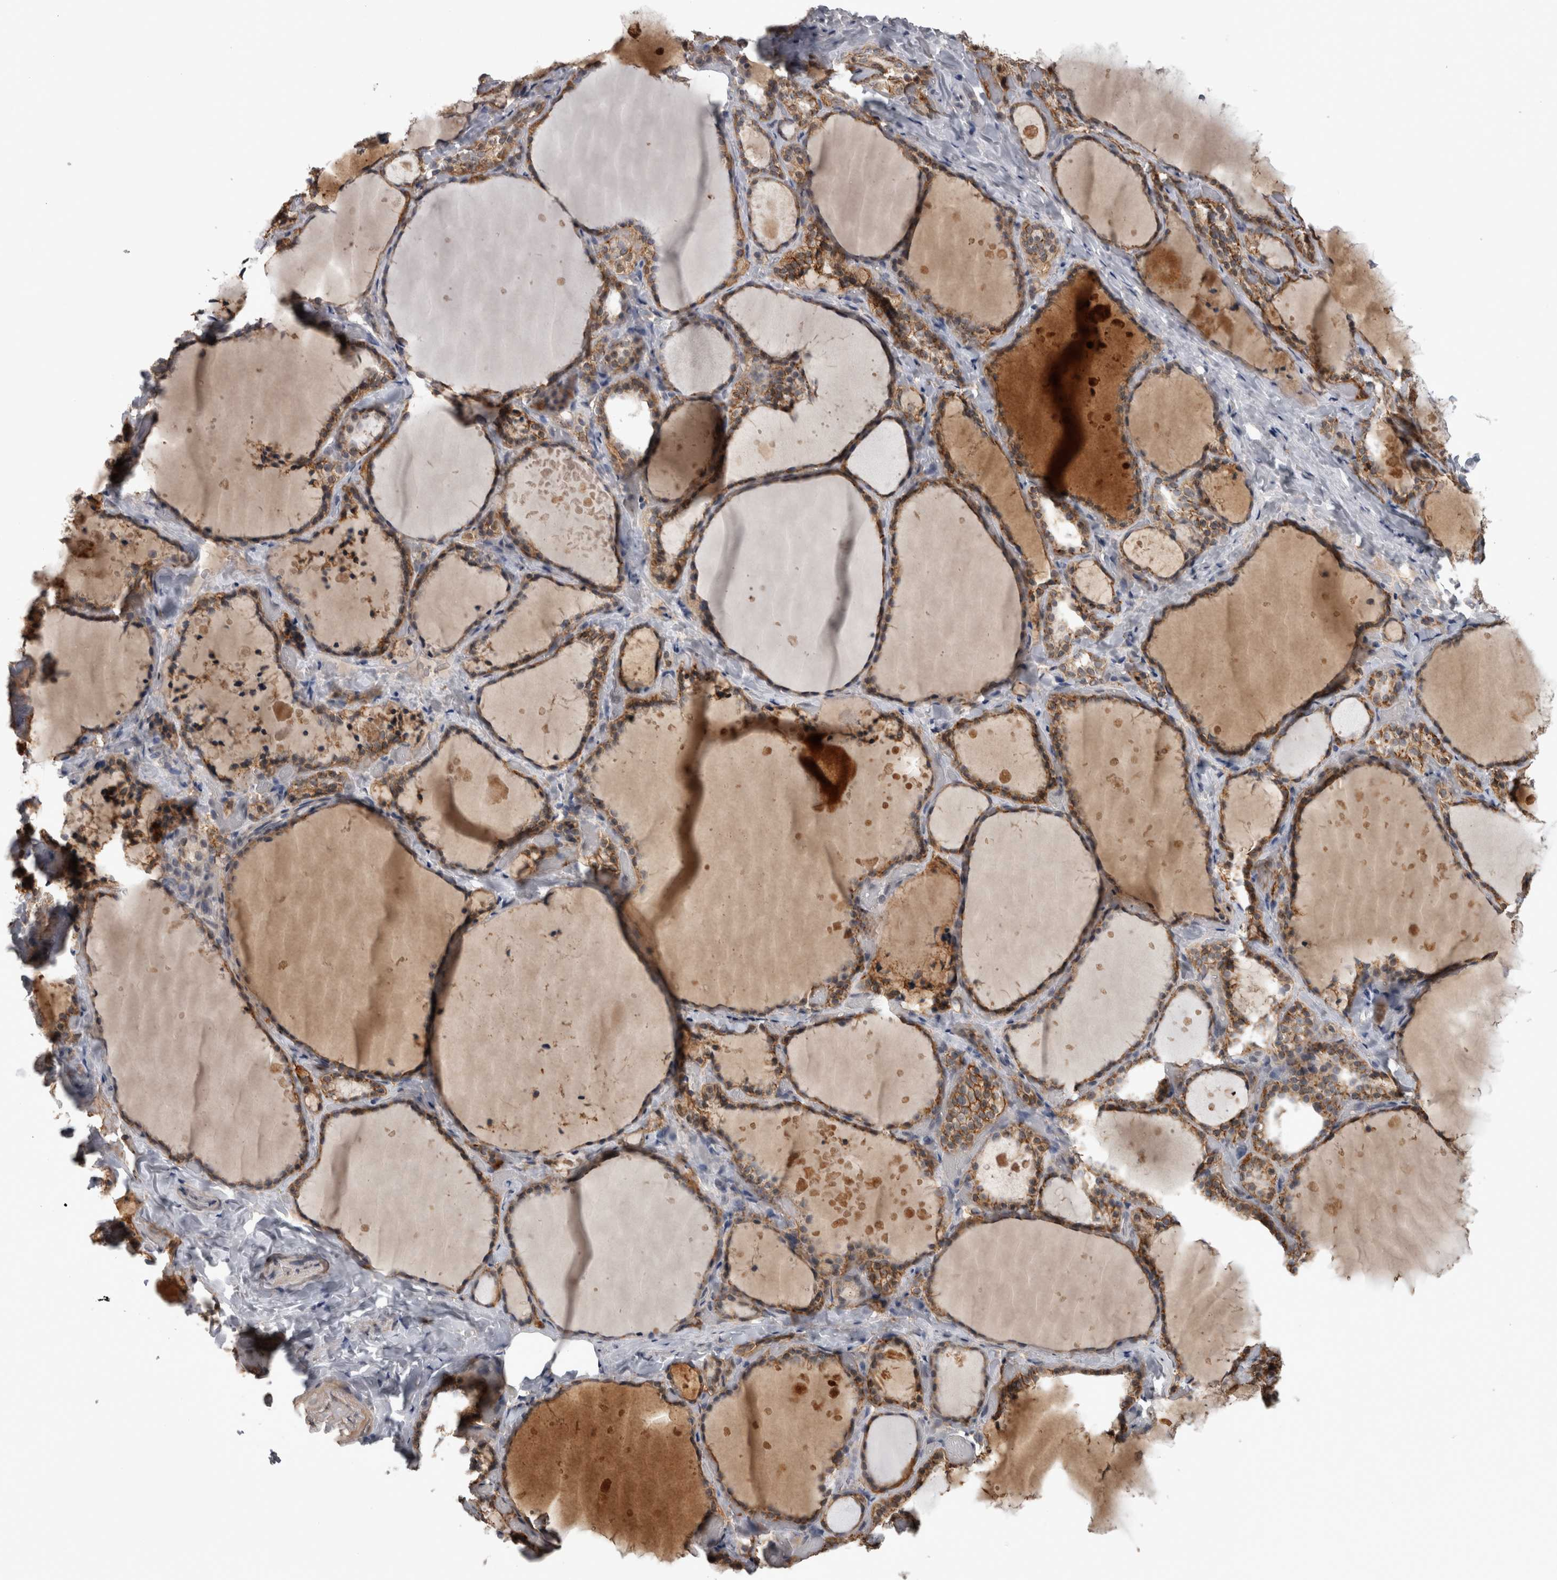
{"staining": {"intensity": "moderate", "quantity": ">75%", "location": "cytoplasmic/membranous"}, "tissue": "thyroid gland", "cell_type": "Glandular cells", "image_type": "normal", "snomed": [{"axis": "morphology", "description": "Normal tissue, NOS"}, {"axis": "topography", "description": "Thyroid gland"}], "caption": "A medium amount of moderate cytoplasmic/membranous positivity is identified in approximately >75% of glandular cells in normal thyroid gland.", "gene": "PEBP4", "patient": {"sex": "female", "age": 44}}